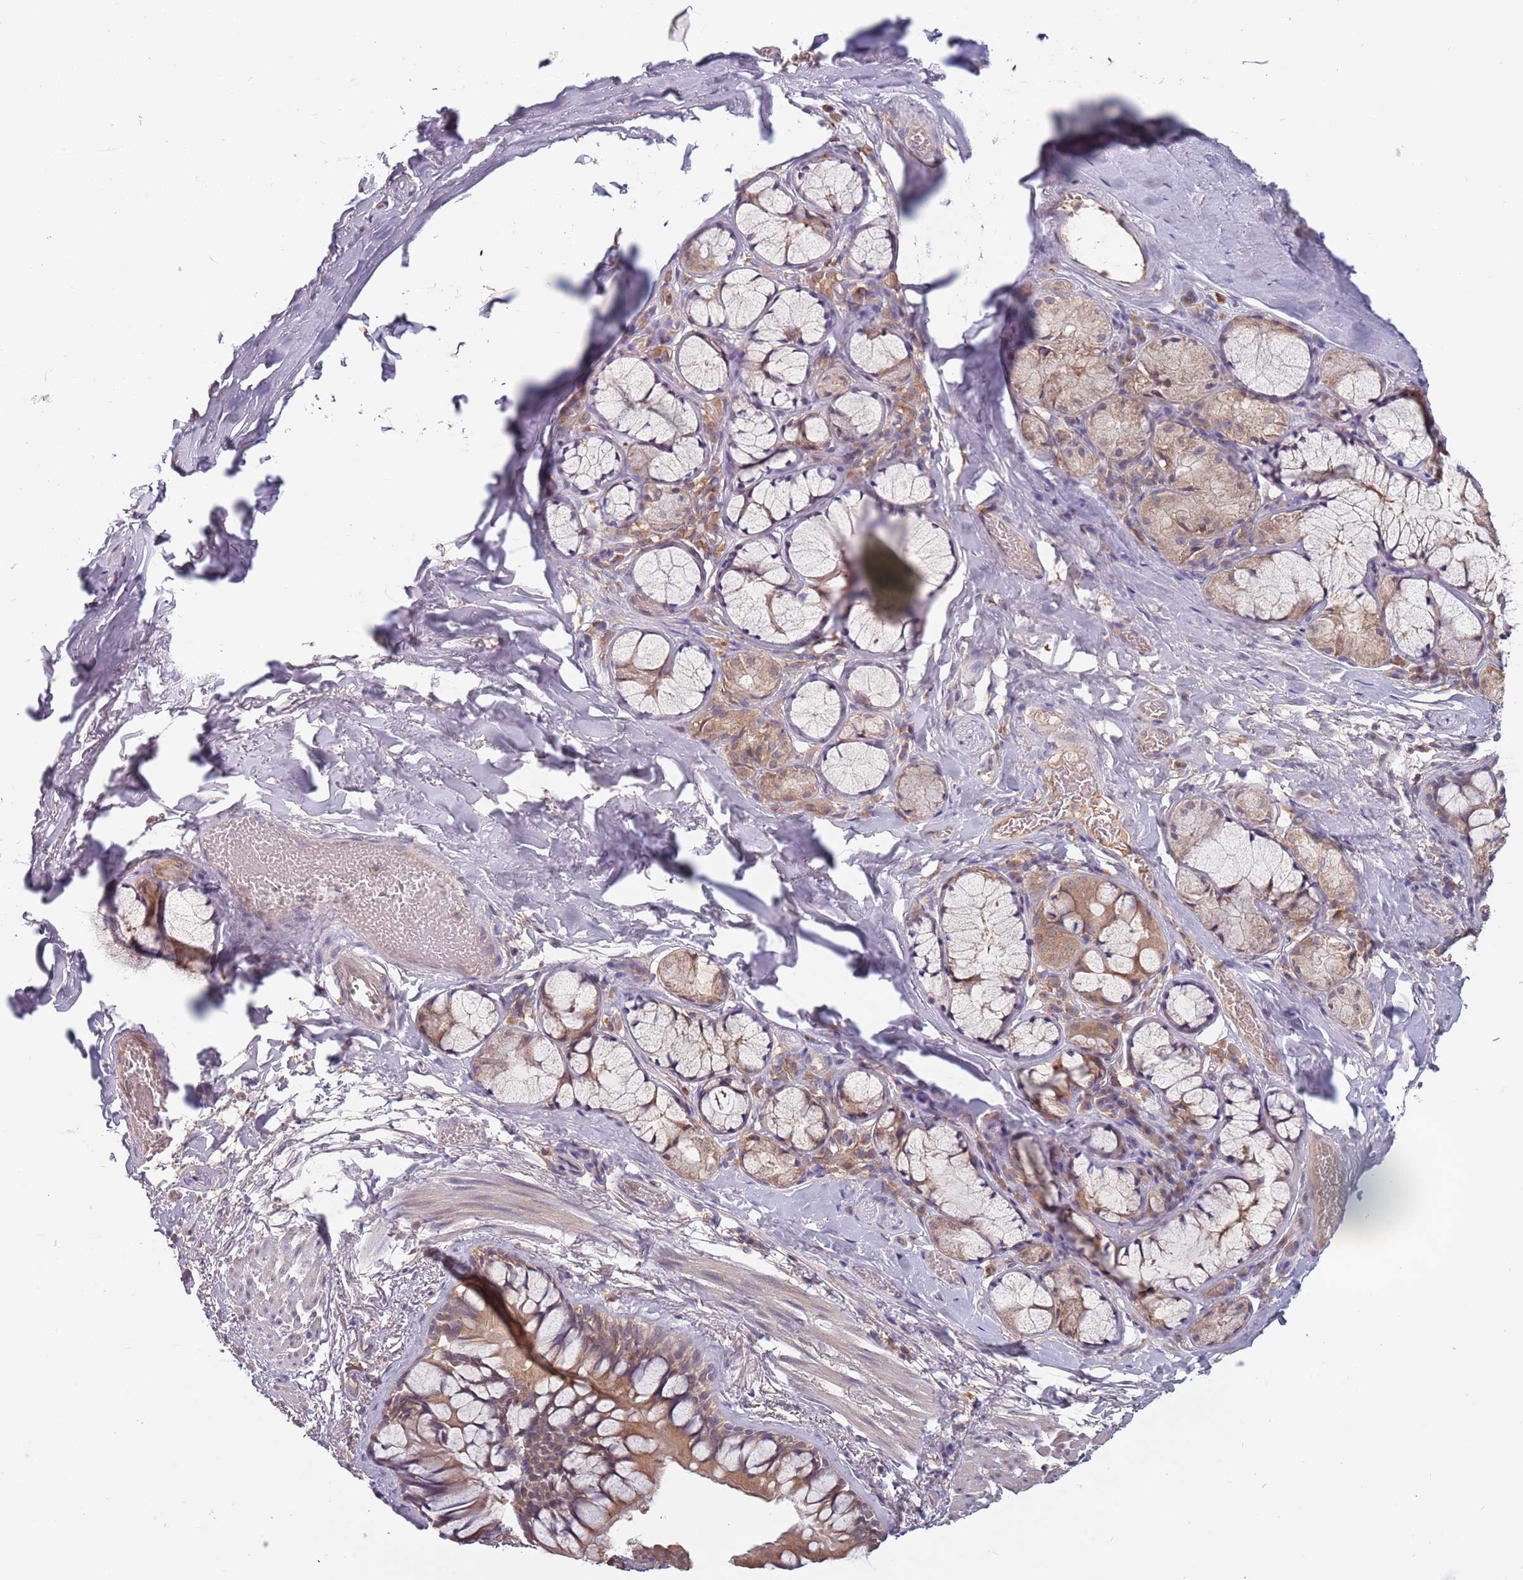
{"staining": {"intensity": "moderate", "quantity": ">75%", "location": "cytoplasmic/membranous"}, "tissue": "bronchus", "cell_type": "Respiratory epithelial cells", "image_type": "normal", "snomed": [{"axis": "morphology", "description": "Normal tissue, NOS"}, {"axis": "topography", "description": "Cartilage tissue"}], "caption": "High-power microscopy captured an immunohistochemistry photomicrograph of unremarkable bronchus, revealing moderate cytoplasmic/membranous staining in about >75% of respiratory epithelial cells. The protein is shown in brown color, while the nuclei are stained blue.", "gene": "USP32", "patient": {"sex": "male", "age": 63}}